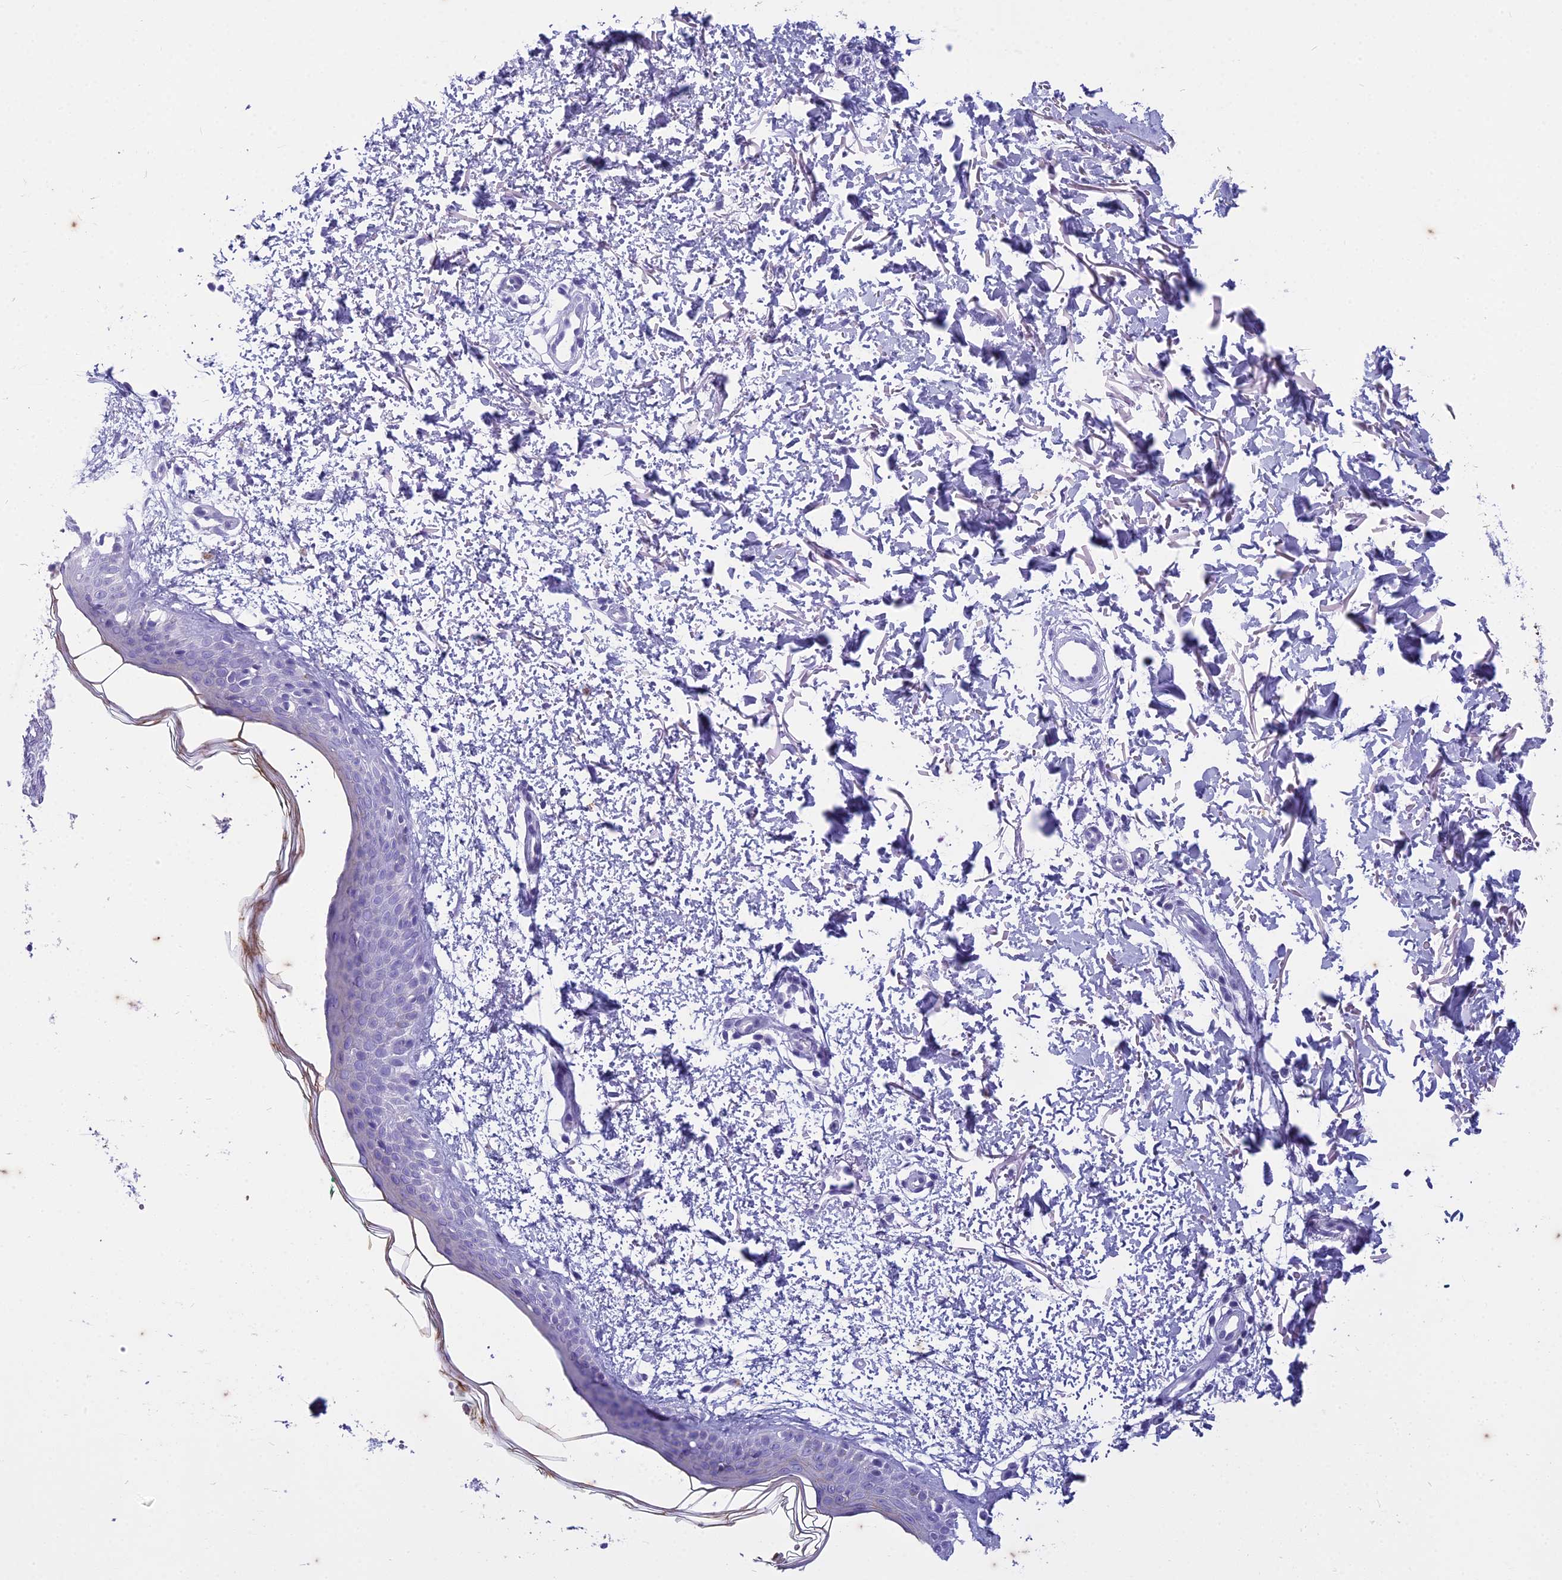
{"staining": {"intensity": "negative", "quantity": "none", "location": "none"}, "tissue": "skin", "cell_type": "Fibroblasts", "image_type": "normal", "snomed": [{"axis": "morphology", "description": "Normal tissue, NOS"}, {"axis": "topography", "description": "Skin"}], "caption": "Protein analysis of benign skin exhibits no significant positivity in fibroblasts. (DAB (3,3'-diaminobenzidine) IHC, high magnification).", "gene": "HMGB4", "patient": {"sex": "male", "age": 66}}